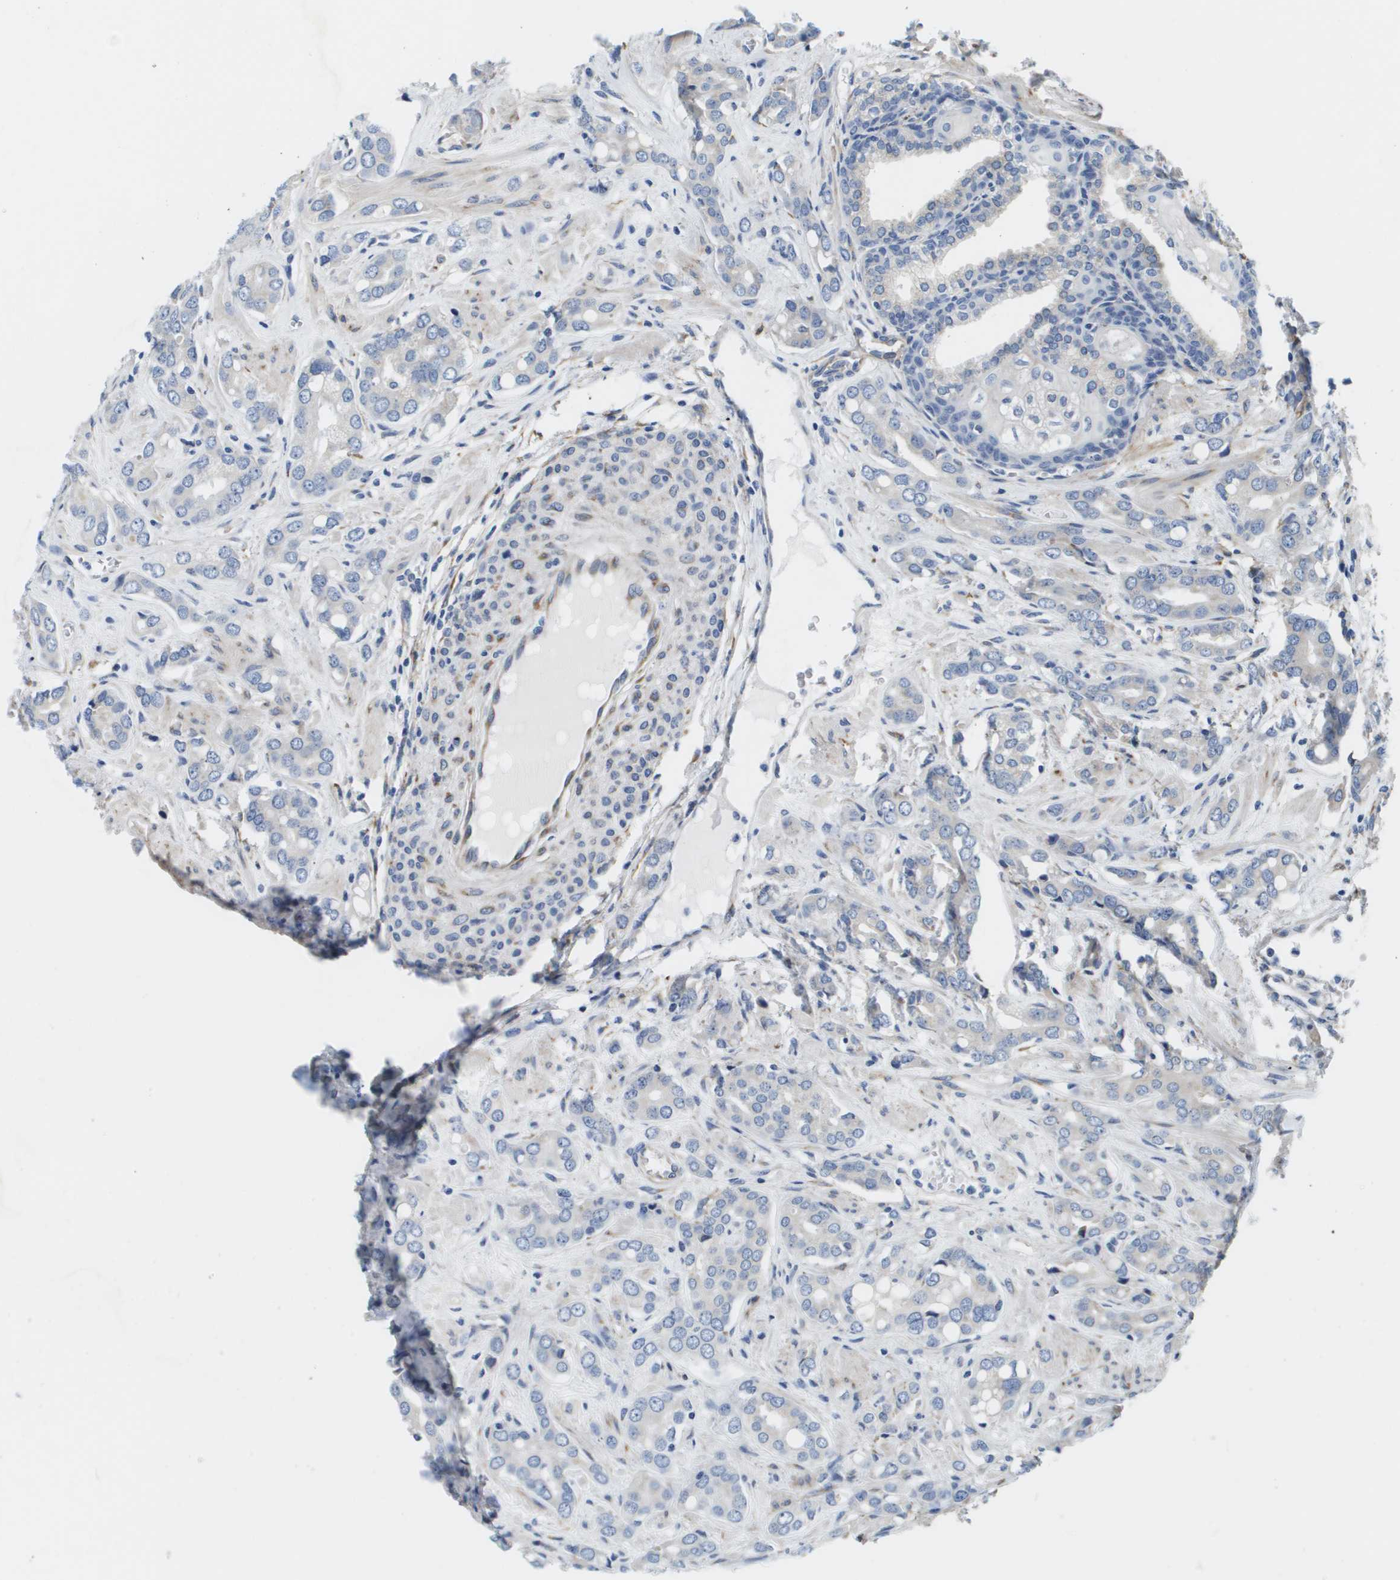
{"staining": {"intensity": "negative", "quantity": "none", "location": "none"}, "tissue": "prostate cancer", "cell_type": "Tumor cells", "image_type": "cancer", "snomed": [{"axis": "morphology", "description": "Adenocarcinoma, High grade"}, {"axis": "topography", "description": "Prostate"}], "caption": "DAB immunohistochemical staining of prostate cancer displays no significant positivity in tumor cells.", "gene": "ST3GAL2", "patient": {"sex": "male", "age": 64}}